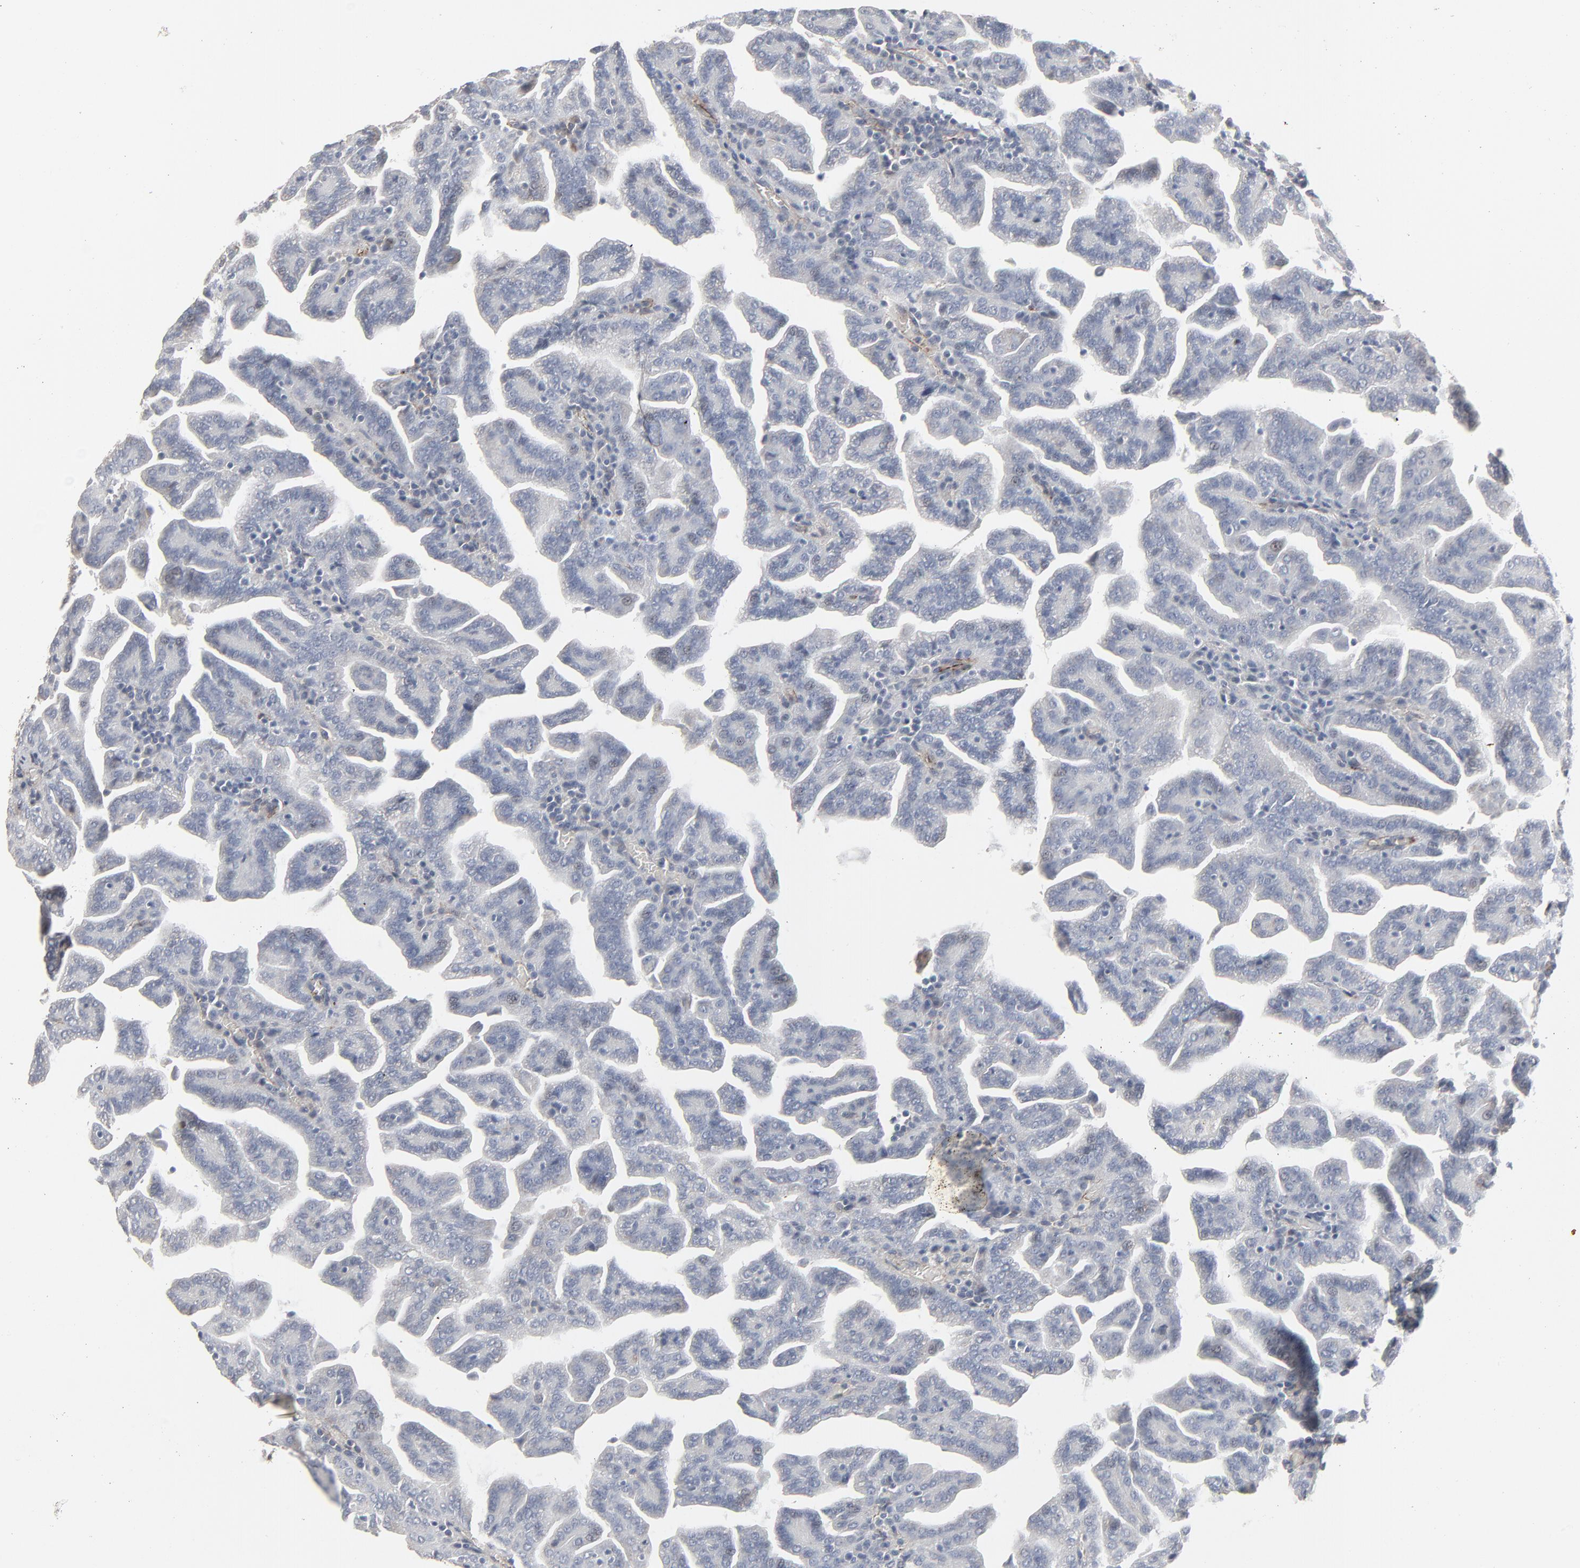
{"staining": {"intensity": "negative", "quantity": "none", "location": "none"}, "tissue": "renal cancer", "cell_type": "Tumor cells", "image_type": "cancer", "snomed": [{"axis": "morphology", "description": "Adenocarcinoma, NOS"}, {"axis": "topography", "description": "Kidney"}], "caption": "Adenocarcinoma (renal) was stained to show a protein in brown. There is no significant expression in tumor cells. (DAB immunohistochemistry (IHC), high magnification).", "gene": "JAM3", "patient": {"sex": "male", "age": 61}}